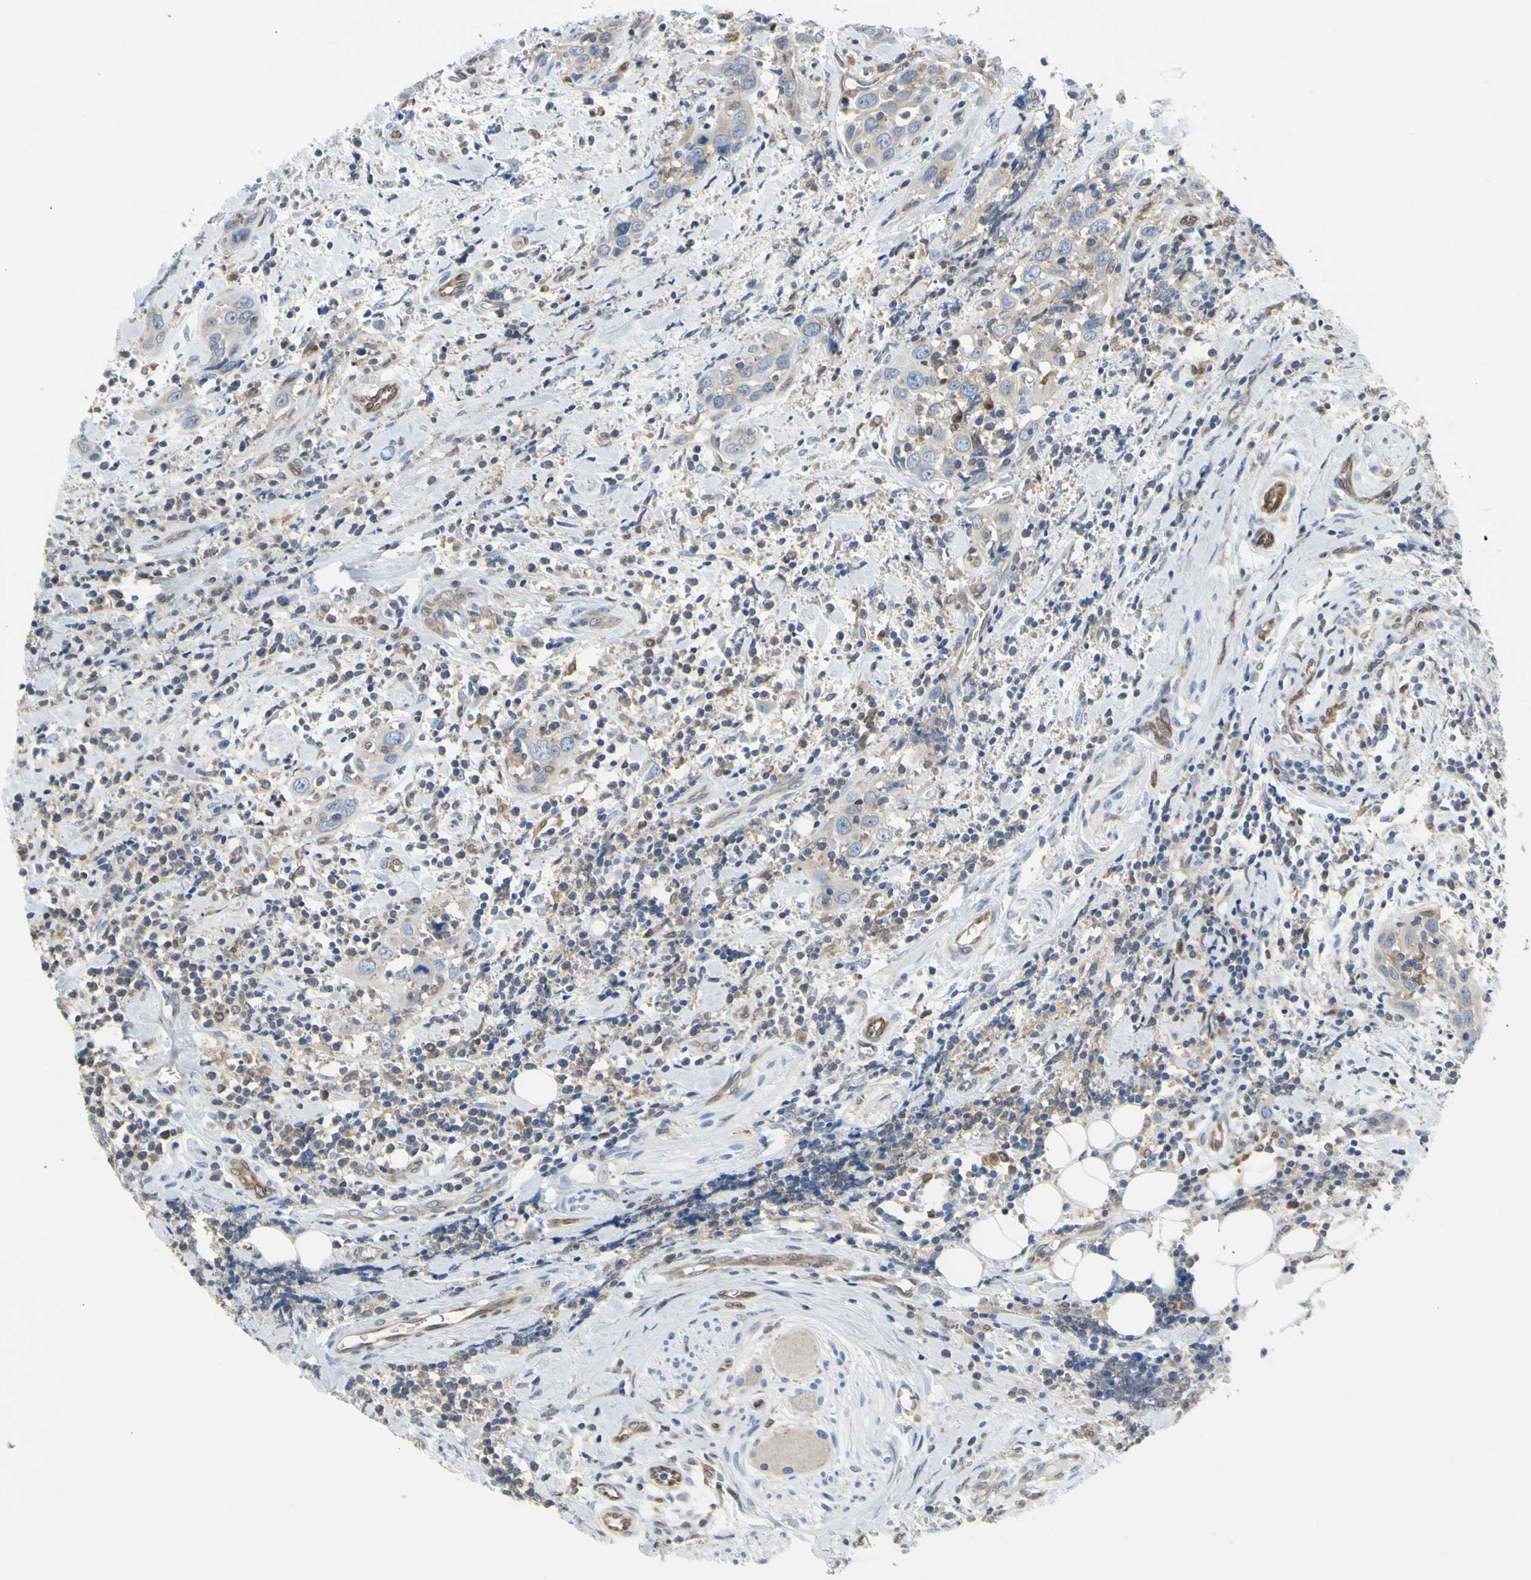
{"staining": {"intensity": "weak", "quantity": "<25%", "location": "cytoplasmic/membranous"}, "tissue": "head and neck cancer", "cell_type": "Tumor cells", "image_type": "cancer", "snomed": [{"axis": "morphology", "description": "Squamous cell carcinoma, NOS"}, {"axis": "topography", "description": "Oral tissue"}, {"axis": "topography", "description": "Head-Neck"}], "caption": "Protein analysis of head and neck cancer displays no significant positivity in tumor cells. (IHC, brightfield microscopy, high magnification).", "gene": "MGST2", "patient": {"sex": "female", "age": 50}}